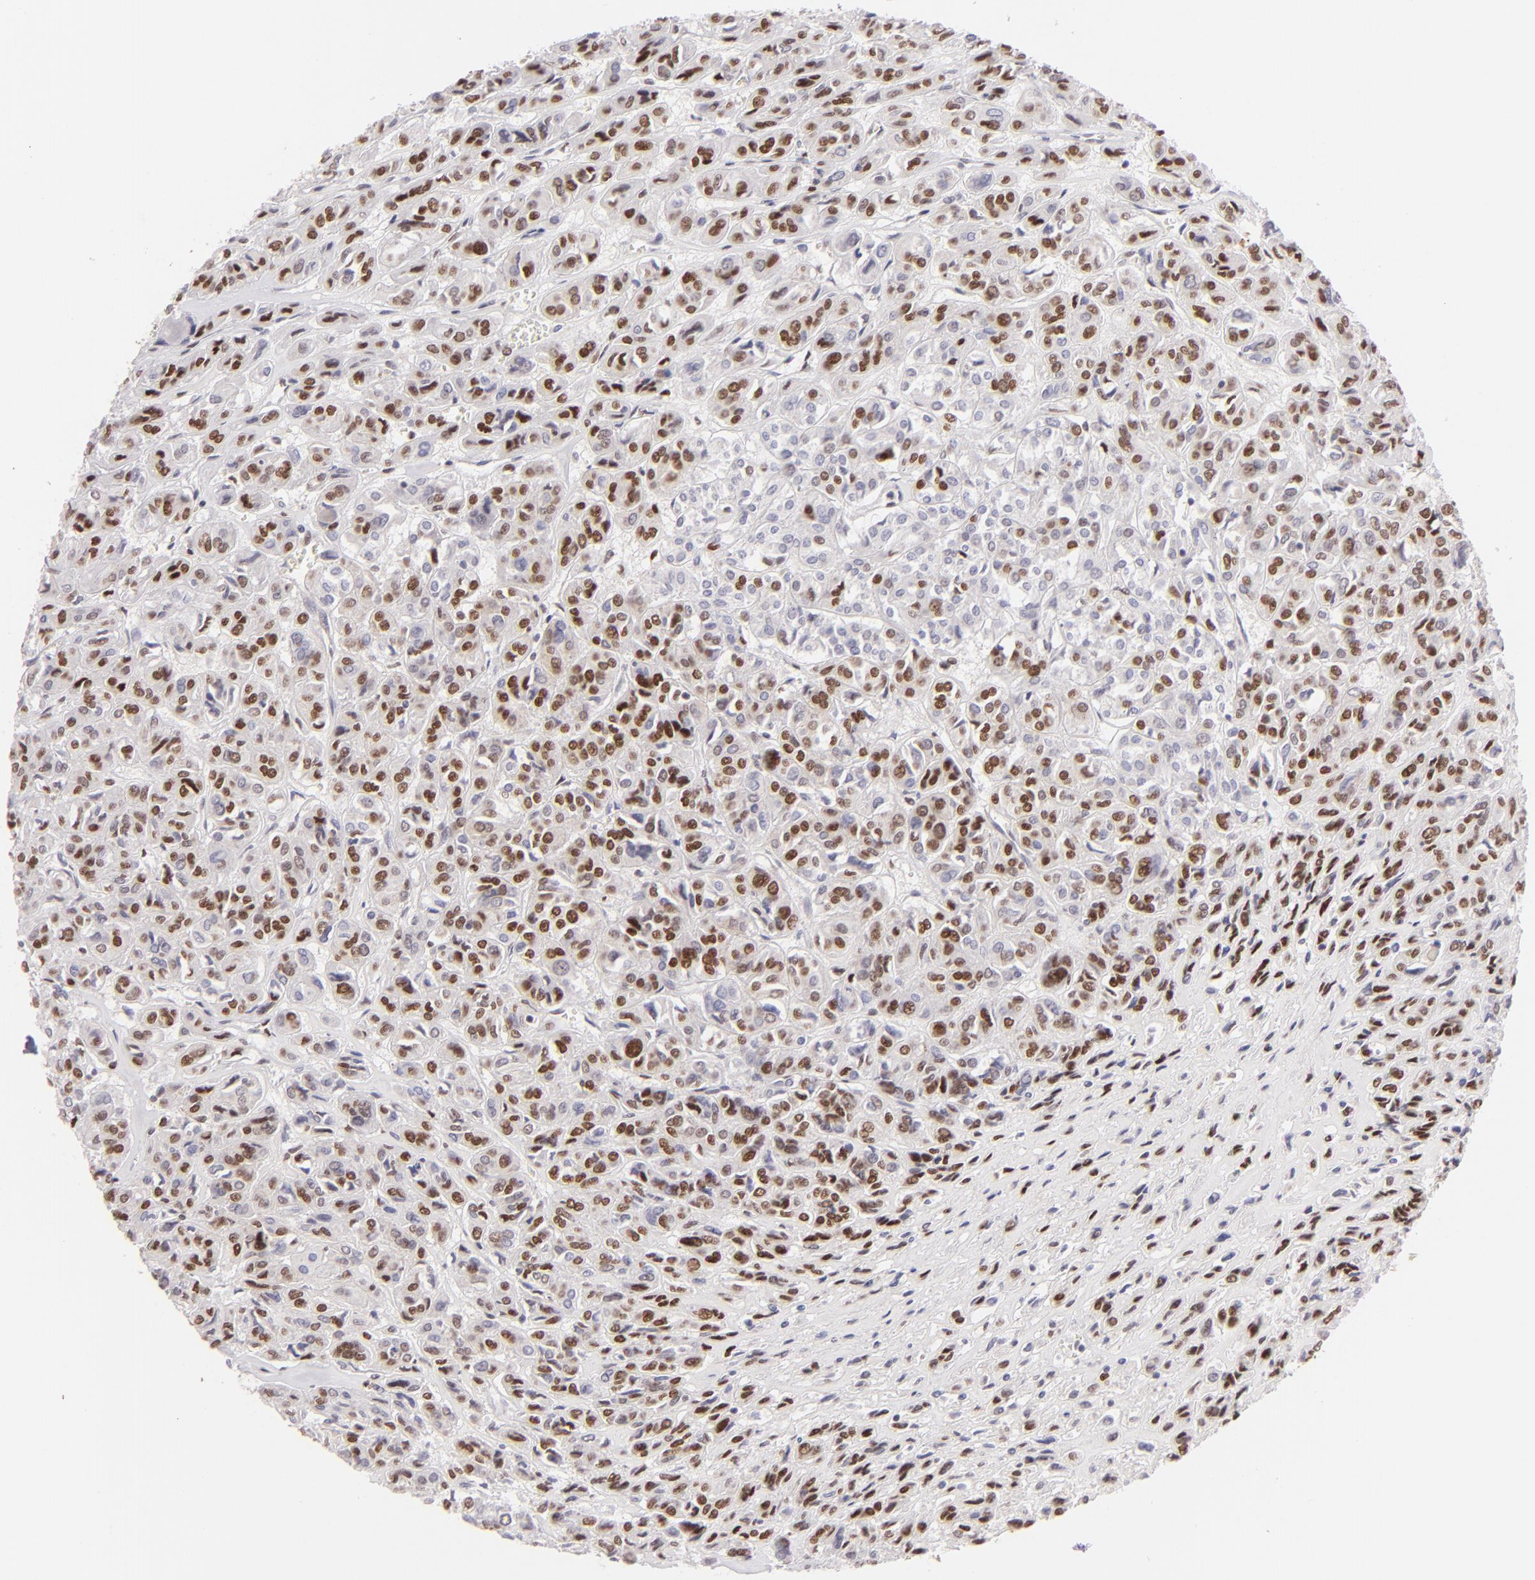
{"staining": {"intensity": "strong", "quantity": ">75%", "location": "nuclear"}, "tissue": "thyroid cancer", "cell_type": "Tumor cells", "image_type": "cancer", "snomed": [{"axis": "morphology", "description": "Follicular adenoma carcinoma, NOS"}, {"axis": "topography", "description": "Thyroid gland"}], "caption": "Immunohistochemical staining of follicular adenoma carcinoma (thyroid) reveals high levels of strong nuclear protein expression in approximately >75% of tumor cells.", "gene": "POU2F1", "patient": {"sex": "female", "age": 71}}